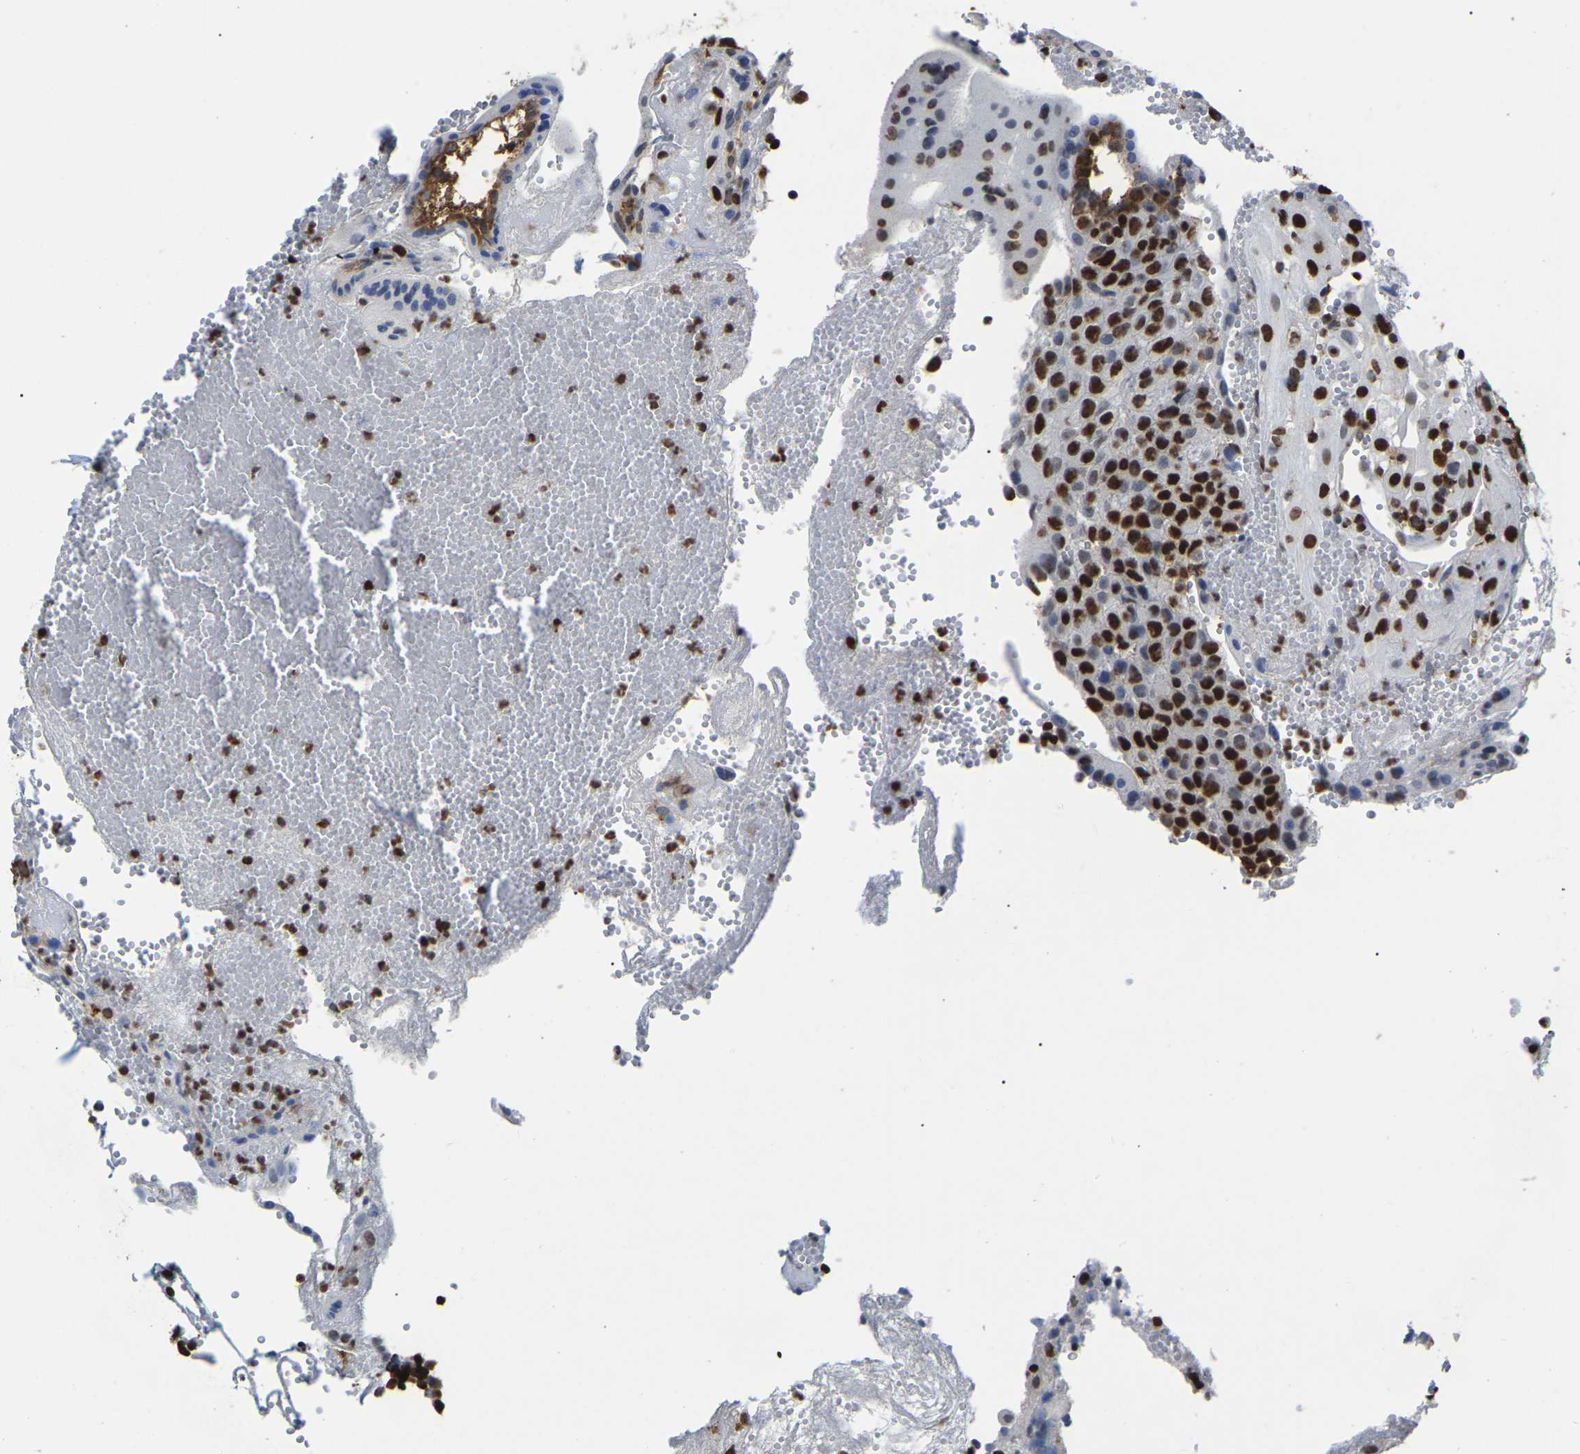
{"staining": {"intensity": "strong", "quantity": ">75%", "location": "nuclear"}, "tissue": "placenta", "cell_type": "Decidual cells", "image_type": "normal", "snomed": [{"axis": "morphology", "description": "Normal tissue, NOS"}, {"axis": "topography", "description": "Placenta"}], "caption": "A high-resolution histopathology image shows immunohistochemistry (IHC) staining of unremarkable placenta, which shows strong nuclear positivity in approximately >75% of decidual cells.", "gene": "RBL2", "patient": {"sex": "female", "age": 18}}